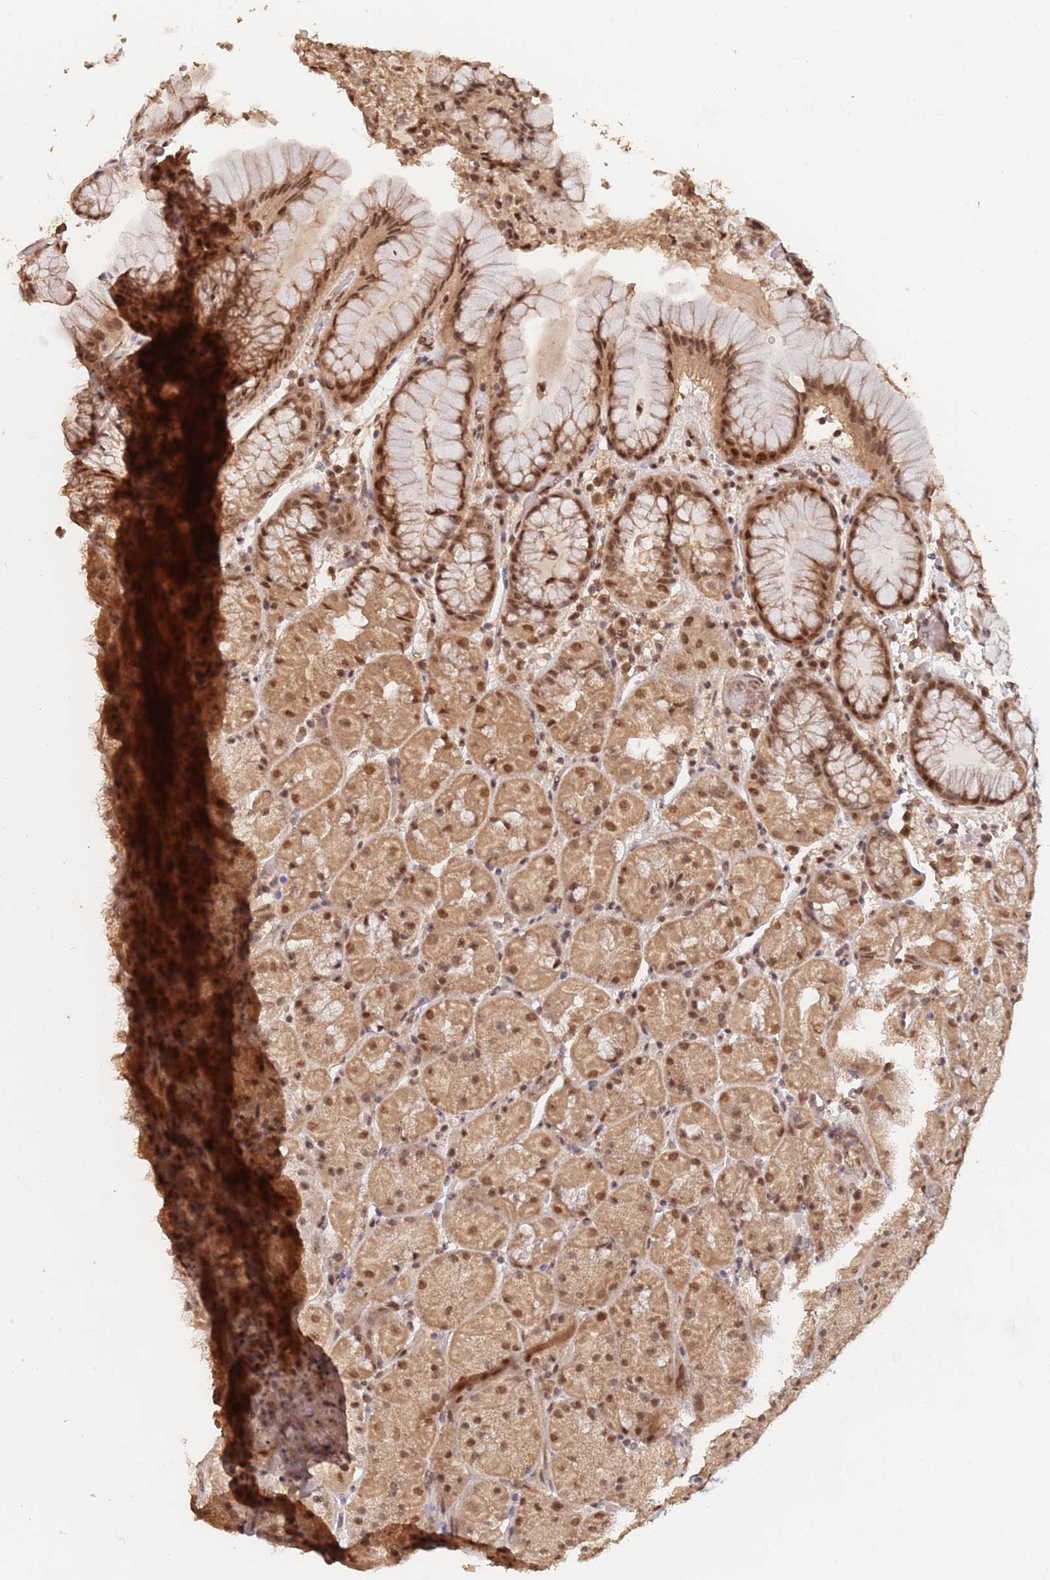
{"staining": {"intensity": "moderate", "quantity": ">75%", "location": "cytoplasmic/membranous,nuclear"}, "tissue": "stomach", "cell_type": "Glandular cells", "image_type": "normal", "snomed": [{"axis": "morphology", "description": "Normal tissue, NOS"}, {"axis": "topography", "description": "Stomach, upper"}, {"axis": "topography", "description": "Stomach, lower"}], "caption": "Immunohistochemical staining of unremarkable stomach shows moderate cytoplasmic/membranous,nuclear protein expression in approximately >75% of glandular cells.", "gene": "RFXANK", "patient": {"sex": "male", "age": 67}}